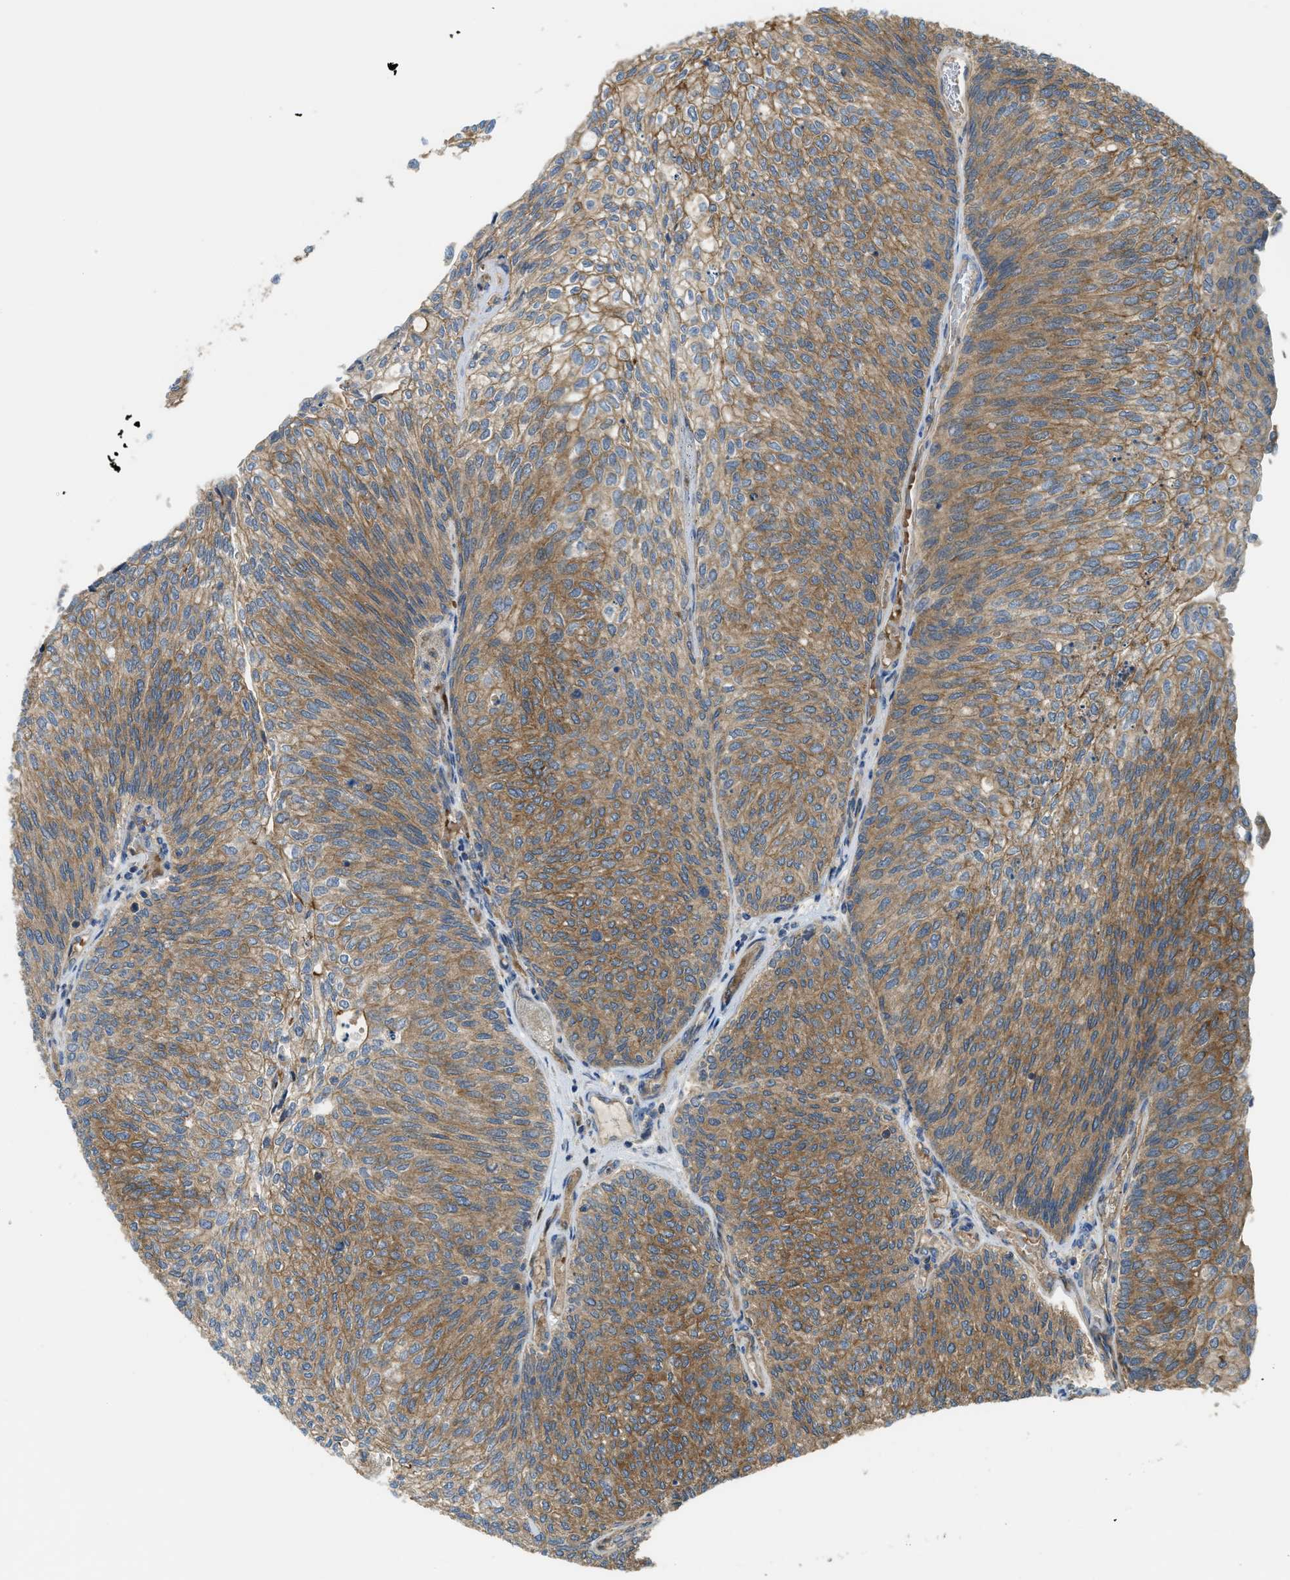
{"staining": {"intensity": "moderate", "quantity": ">75%", "location": "cytoplasmic/membranous"}, "tissue": "urothelial cancer", "cell_type": "Tumor cells", "image_type": "cancer", "snomed": [{"axis": "morphology", "description": "Urothelial carcinoma, Low grade"}, {"axis": "topography", "description": "Urinary bladder"}], "caption": "The image displays a brown stain indicating the presence of a protein in the cytoplasmic/membranous of tumor cells in urothelial carcinoma (low-grade).", "gene": "BAG4", "patient": {"sex": "female", "age": 79}}